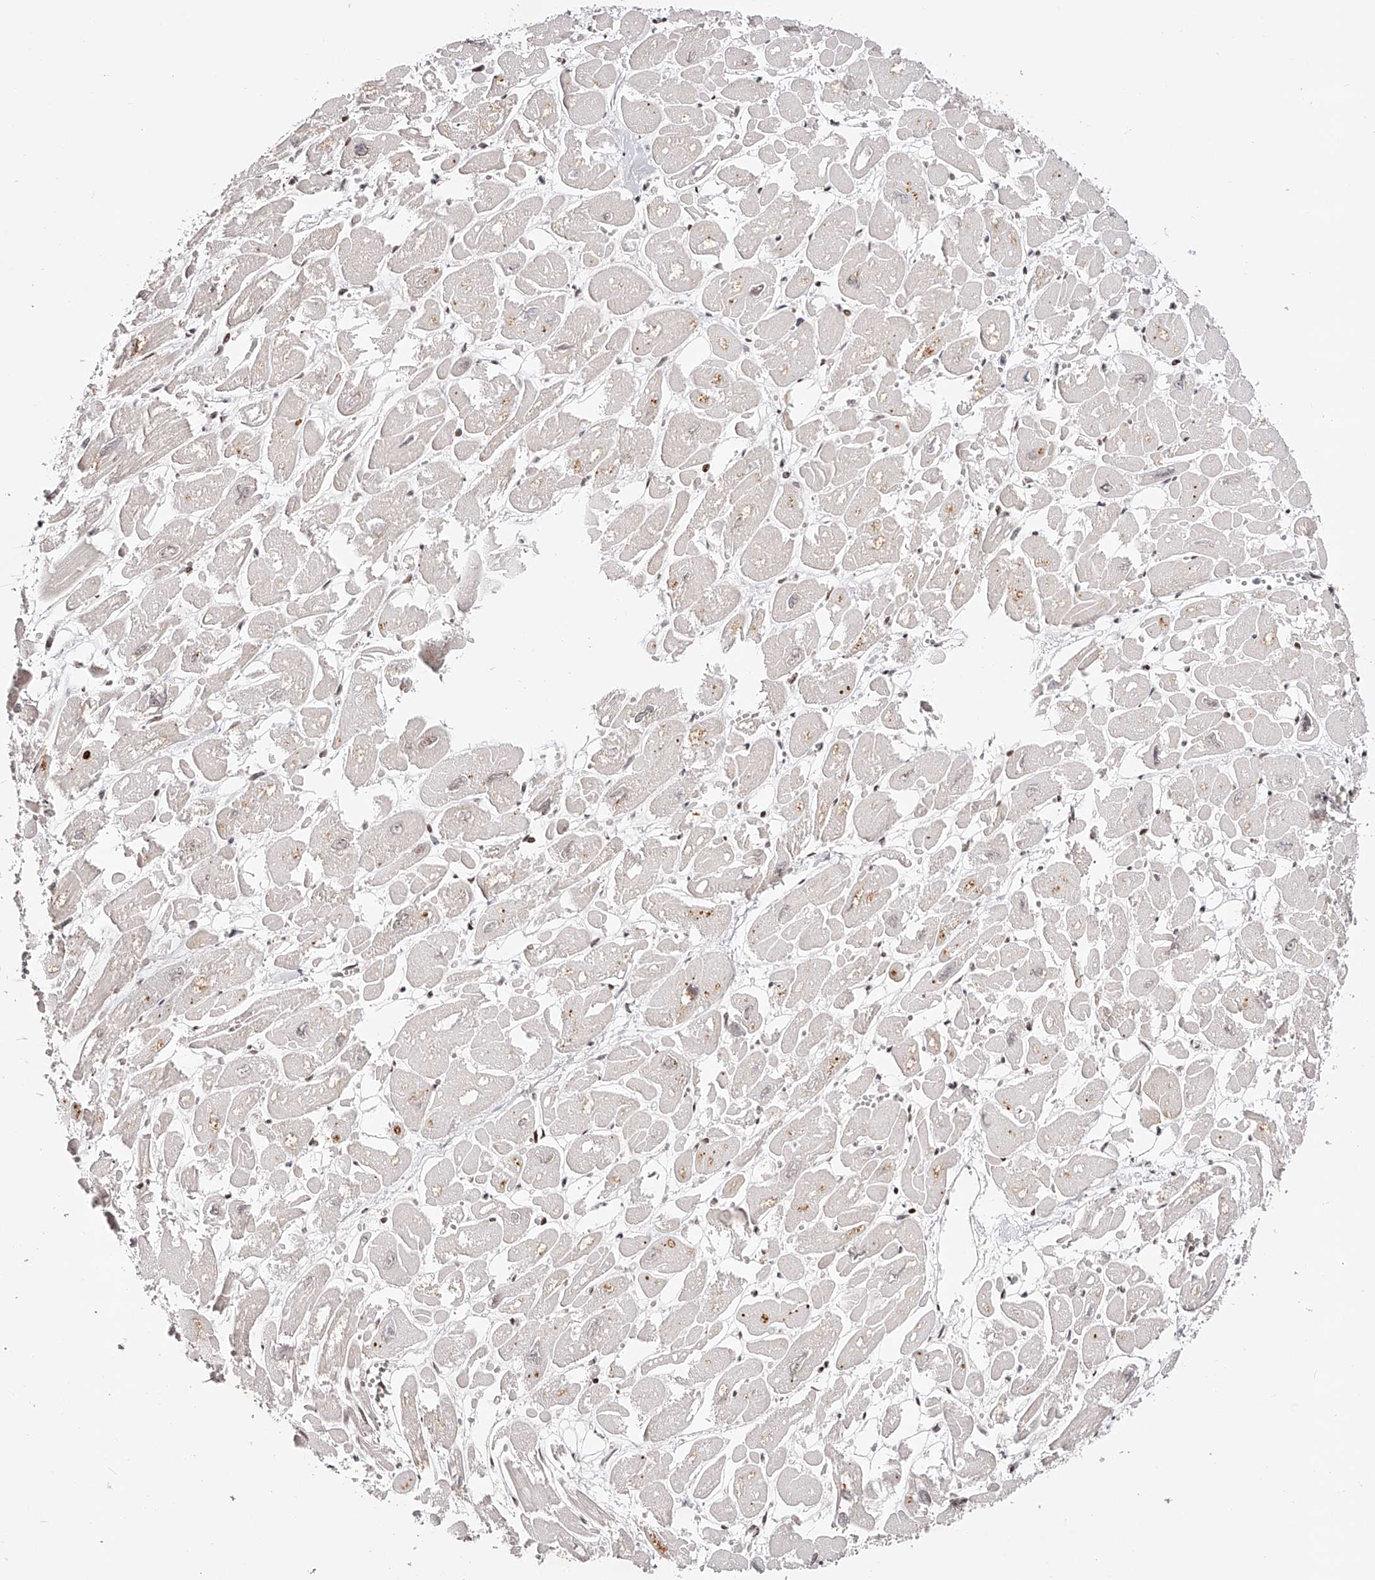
{"staining": {"intensity": "strong", "quantity": "<25%", "location": "cytoplasmic/membranous,nuclear"}, "tissue": "heart muscle", "cell_type": "Cardiomyocytes", "image_type": "normal", "snomed": [{"axis": "morphology", "description": "Normal tissue, NOS"}, {"axis": "topography", "description": "Heart"}], "caption": "Heart muscle stained with a protein marker demonstrates strong staining in cardiomyocytes.", "gene": "USF3", "patient": {"sex": "male", "age": 54}}